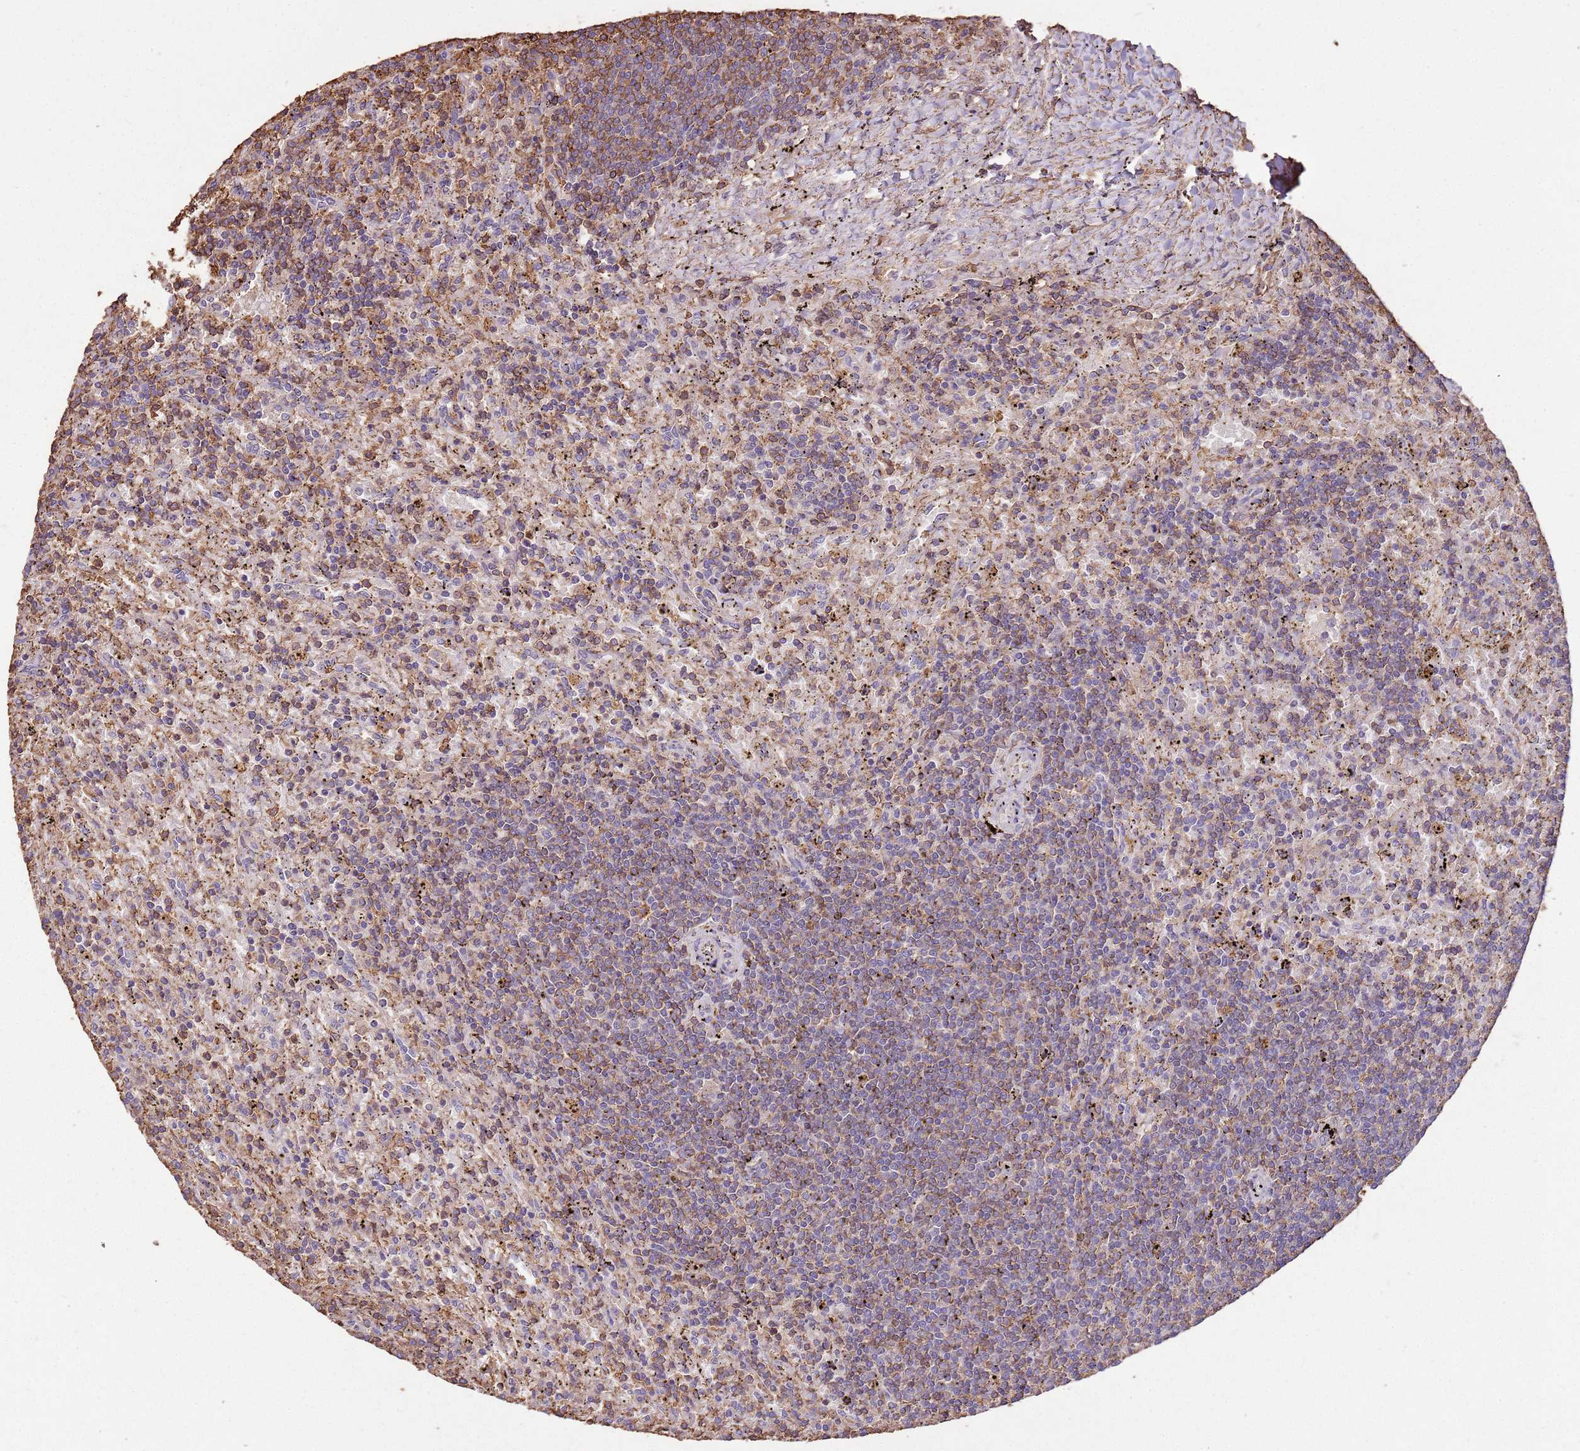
{"staining": {"intensity": "moderate", "quantity": "<25%", "location": "cytoplasmic/membranous"}, "tissue": "lymphoma", "cell_type": "Tumor cells", "image_type": "cancer", "snomed": [{"axis": "morphology", "description": "Malignant lymphoma, non-Hodgkin's type, Low grade"}, {"axis": "topography", "description": "Spleen"}], "caption": "Tumor cells reveal moderate cytoplasmic/membranous staining in approximately <25% of cells in lymphoma.", "gene": "ARL10", "patient": {"sex": "male", "age": 76}}